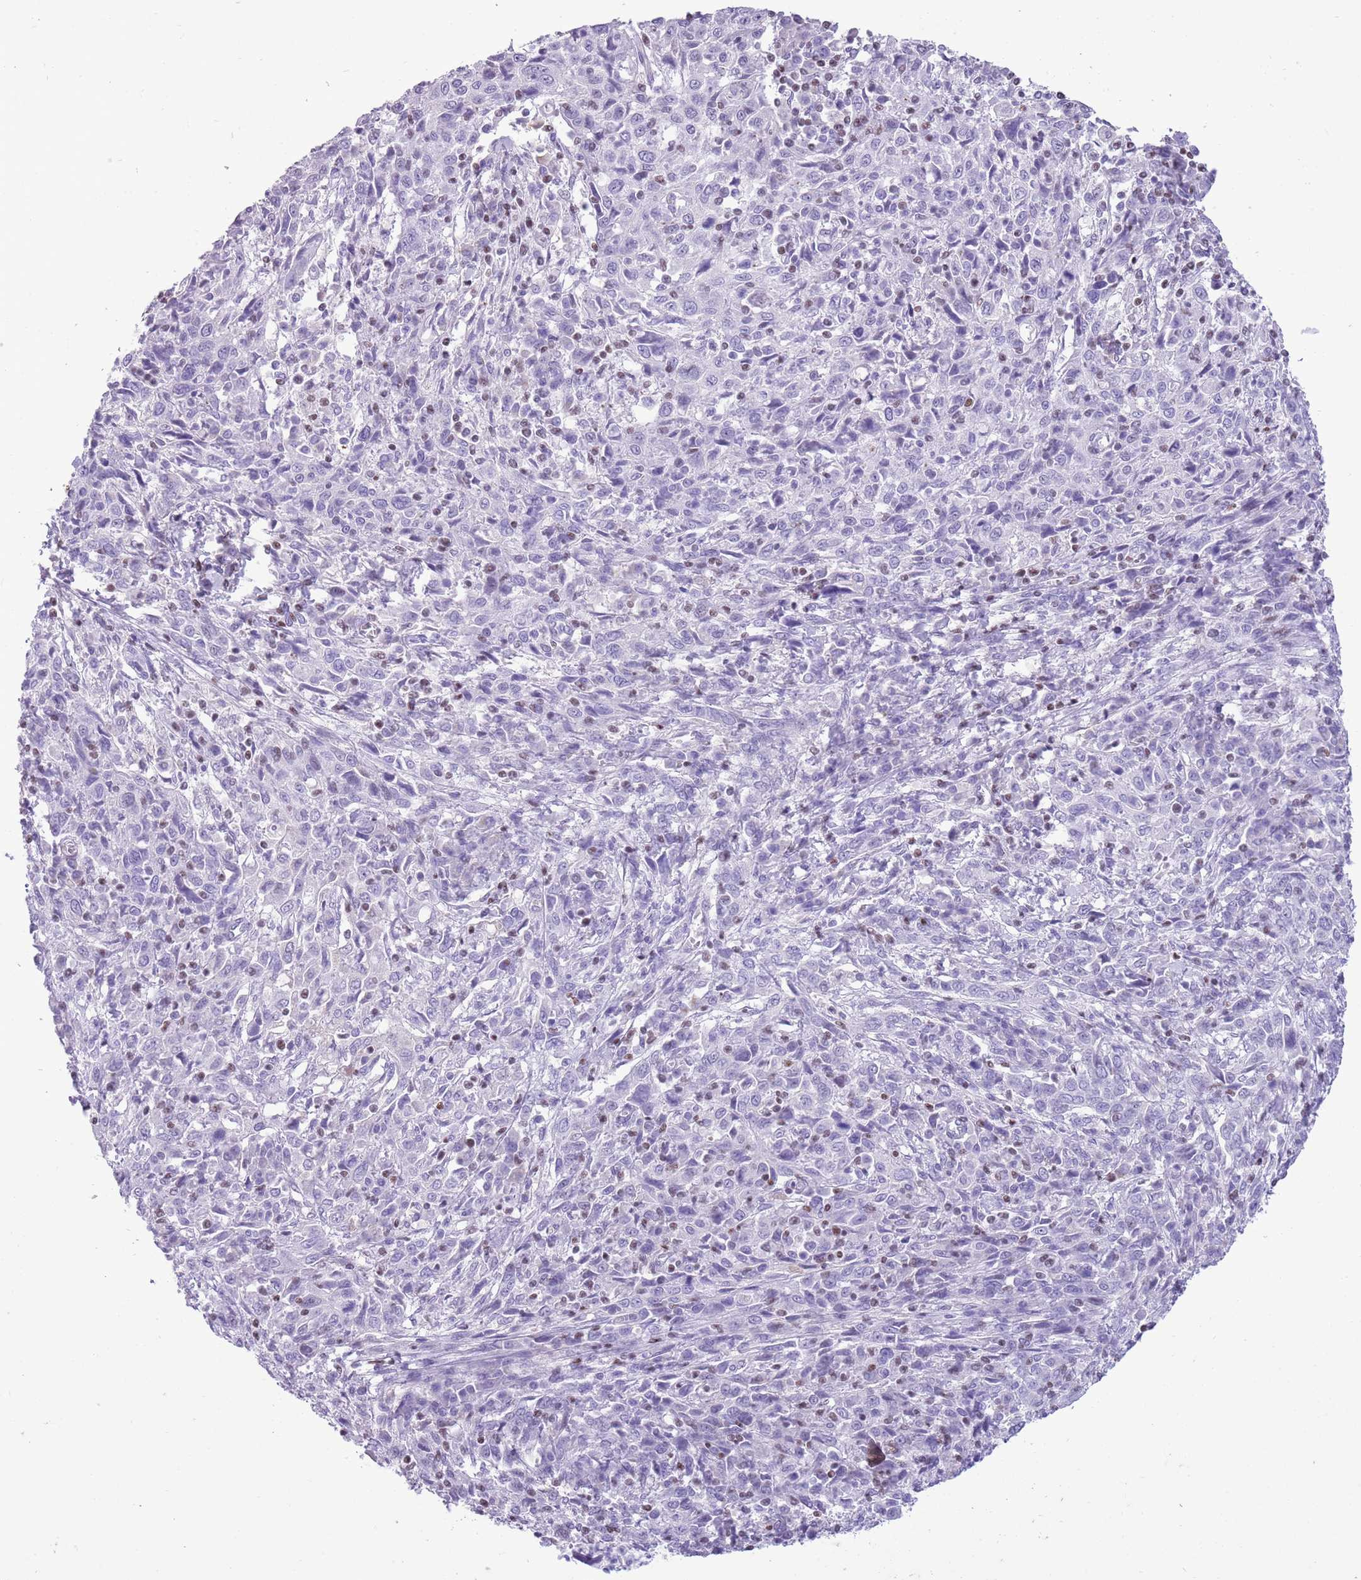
{"staining": {"intensity": "negative", "quantity": "none", "location": "none"}, "tissue": "cervical cancer", "cell_type": "Tumor cells", "image_type": "cancer", "snomed": [{"axis": "morphology", "description": "Squamous cell carcinoma, NOS"}, {"axis": "topography", "description": "Cervix"}], "caption": "This photomicrograph is of squamous cell carcinoma (cervical) stained with IHC to label a protein in brown with the nuclei are counter-stained blue. There is no staining in tumor cells.", "gene": "BCL11B", "patient": {"sex": "female", "age": 46}}